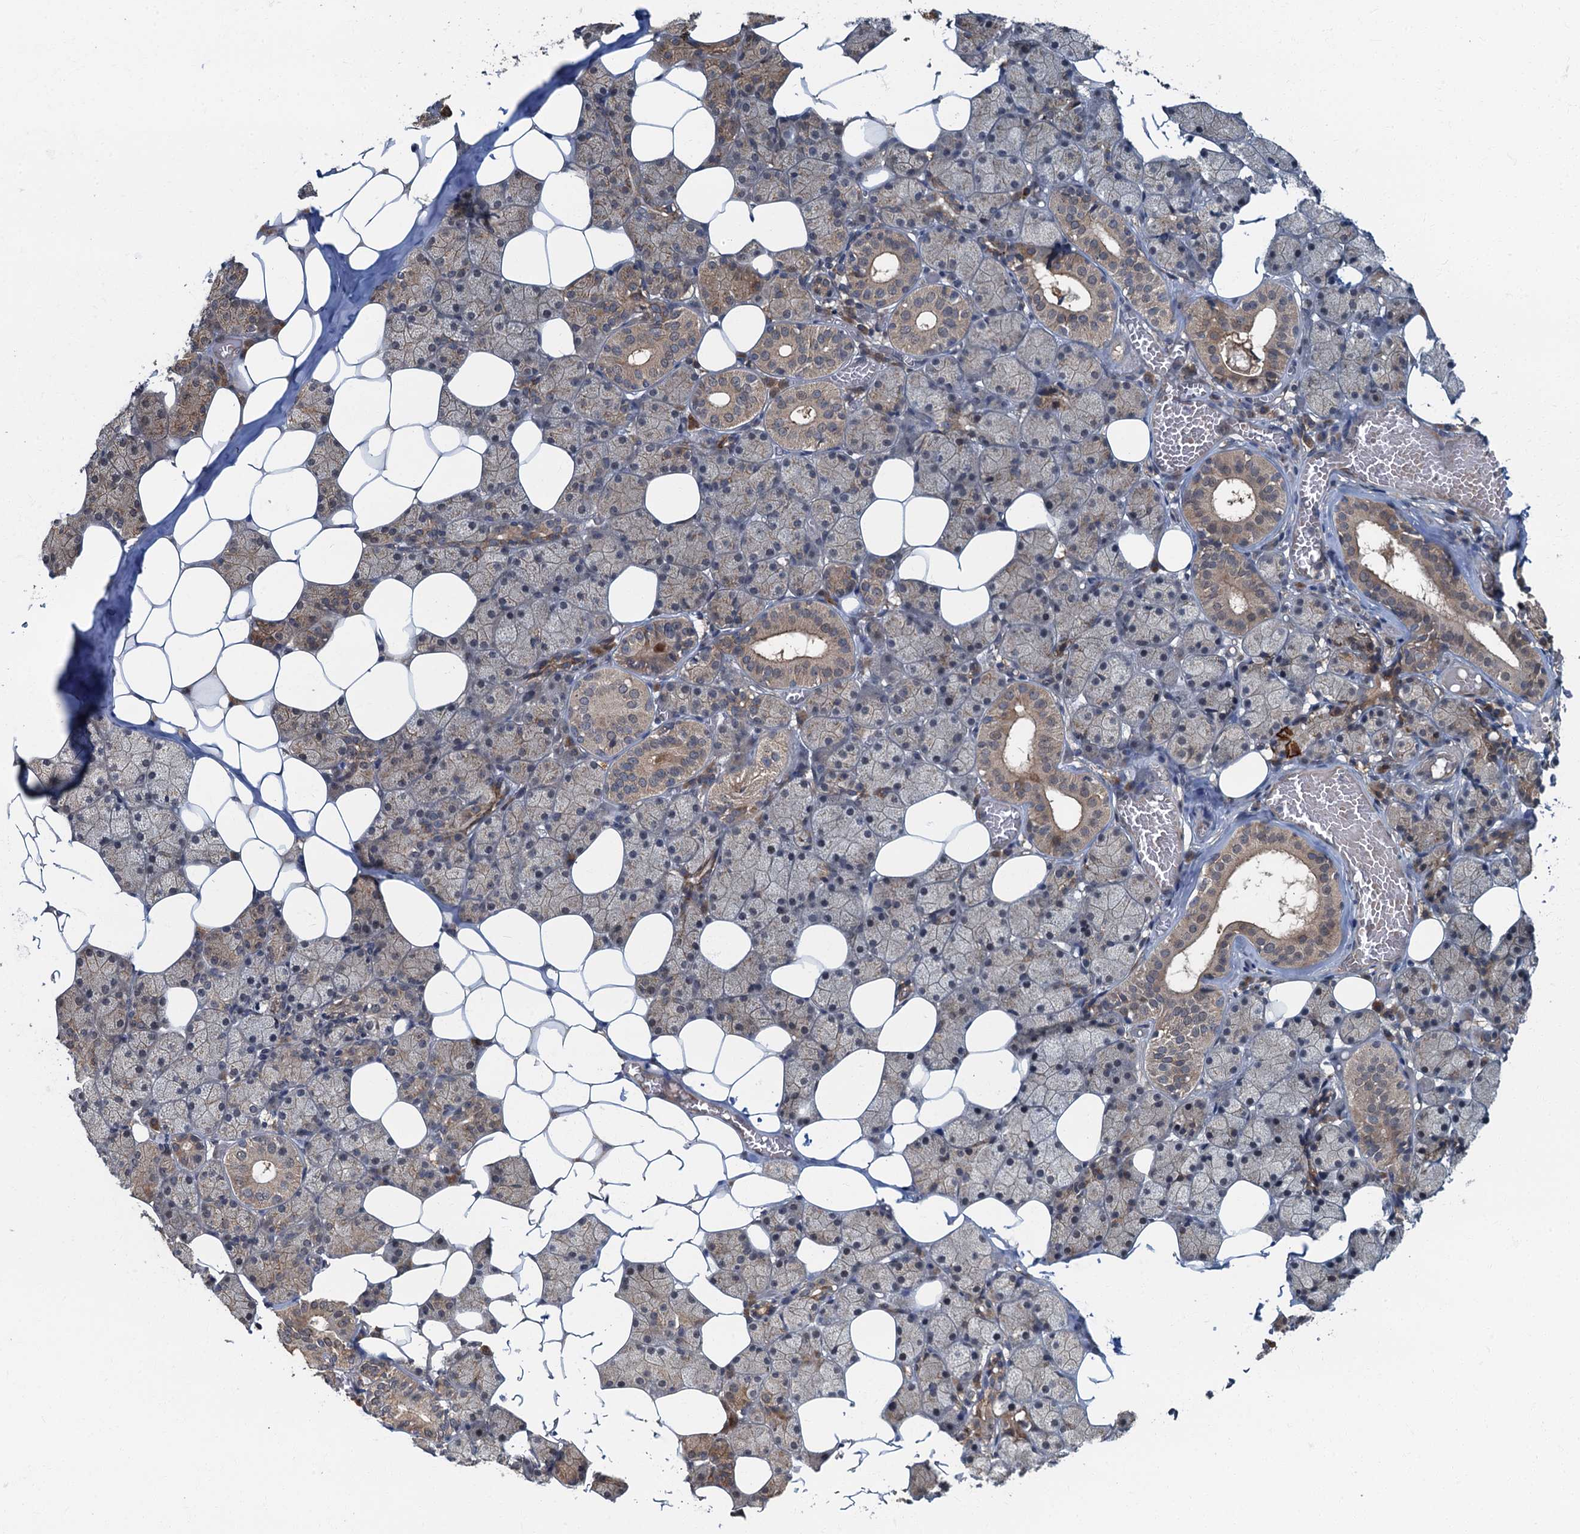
{"staining": {"intensity": "moderate", "quantity": "25%-75%", "location": "cytoplasmic/membranous"}, "tissue": "salivary gland", "cell_type": "Glandular cells", "image_type": "normal", "snomed": [{"axis": "morphology", "description": "Normal tissue, NOS"}, {"axis": "topography", "description": "Salivary gland"}], "caption": "High-magnification brightfield microscopy of unremarkable salivary gland stained with DAB (3,3'-diaminobenzidine) (brown) and counterstained with hematoxylin (blue). glandular cells exhibit moderate cytoplasmic/membranous staining is present in approximately25%-75% of cells.", "gene": "TBCK", "patient": {"sex": "female", "age": 33}}